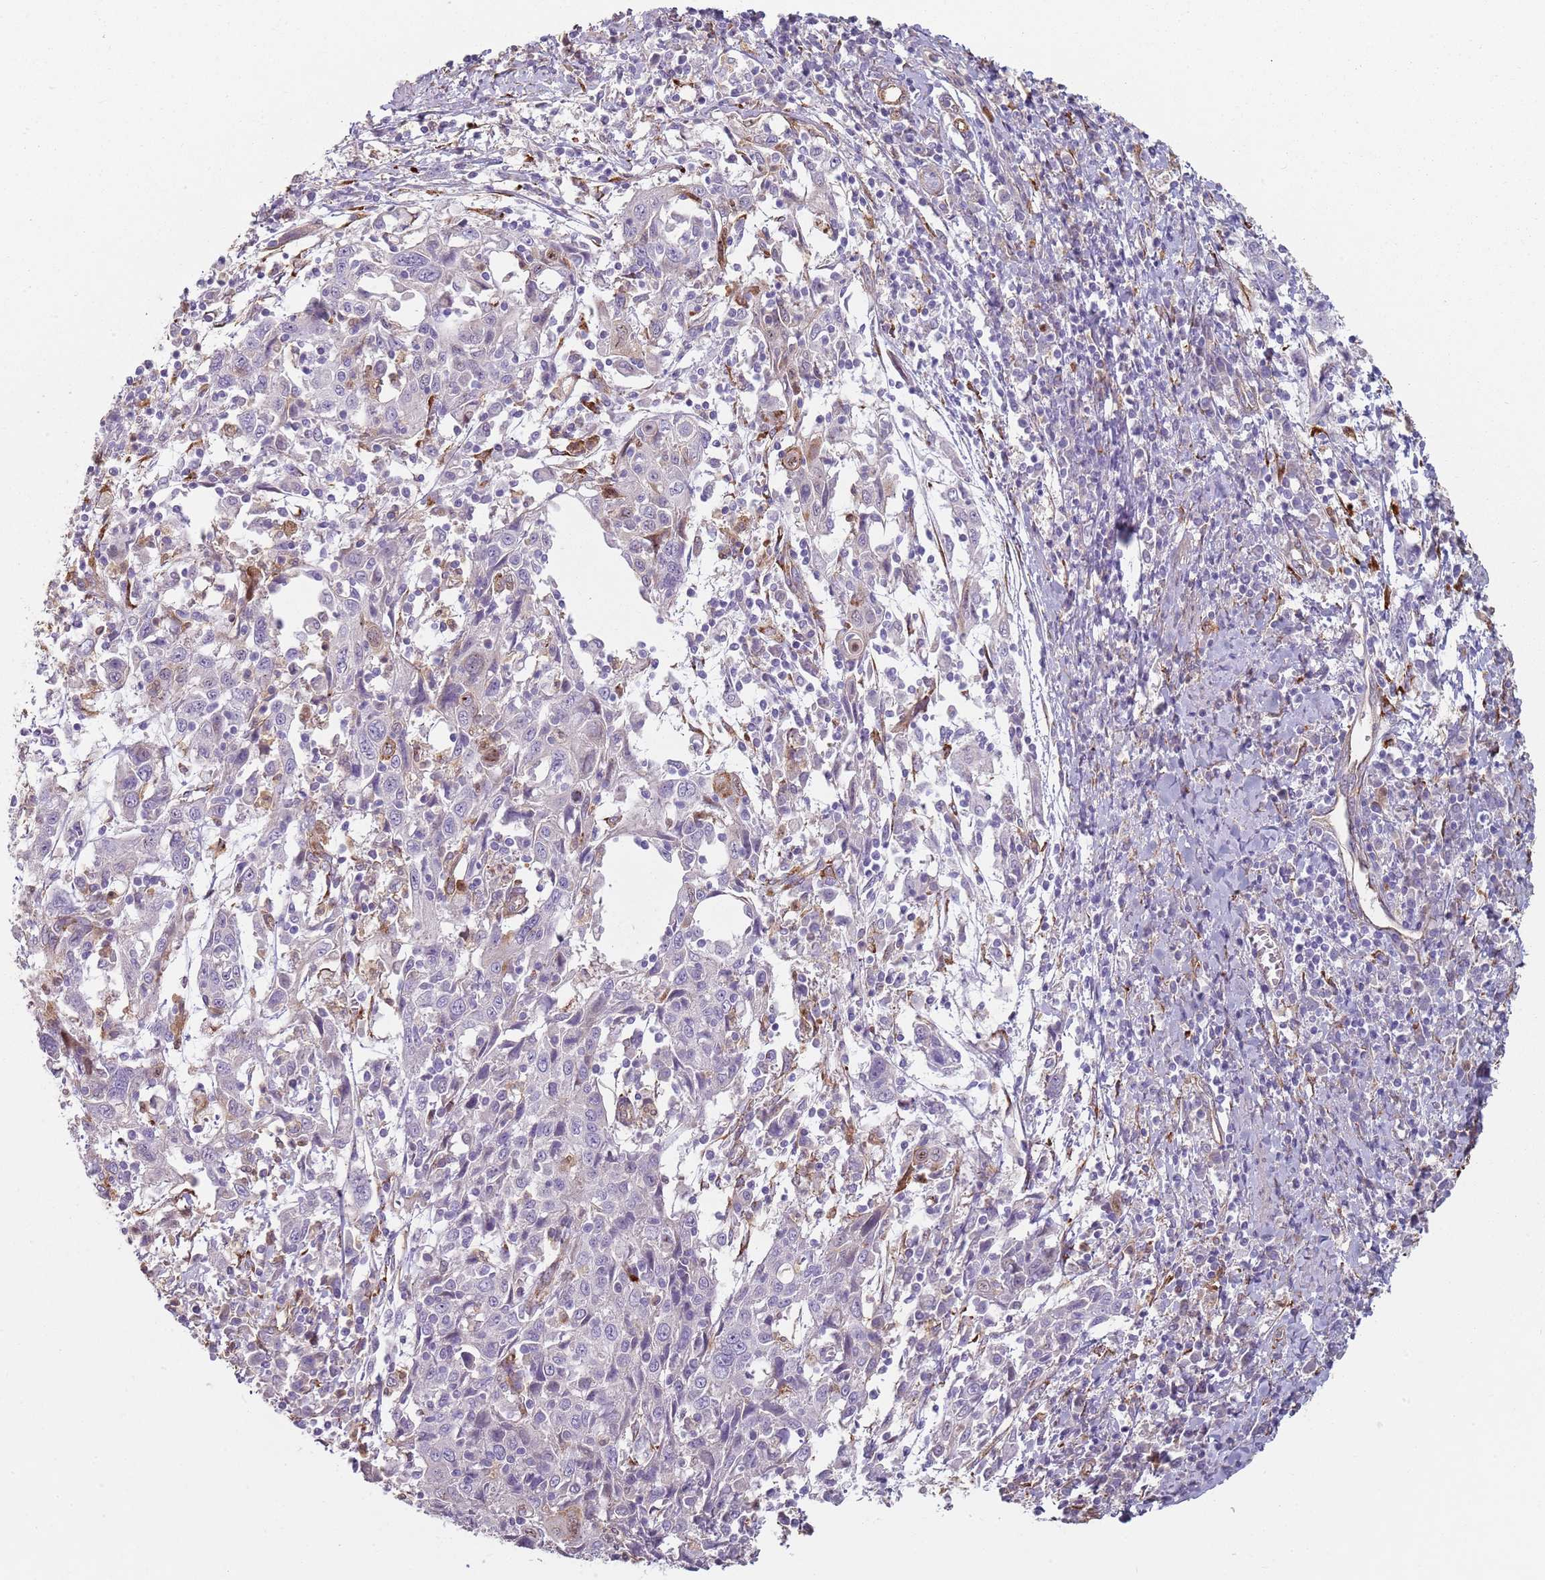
{"staining": {"intensity": "negative", "quantity": "none", "location": "none"}, "tissue": "cervical cancer", "cell_type": "Tumor cells", "image_type": "cancer", "snomed": [{"axis": "morphology", "description": "Squamous cell carcinoma, NOS"}, {"axis": "topography", "description": "Cervix"}], "caption": "Tumor cells are negative for protein expression in human cervical cancer (squamous cell carcinoma).", "gene": "PHLPP2", "patient": {"sex": "female", "age": 46}}